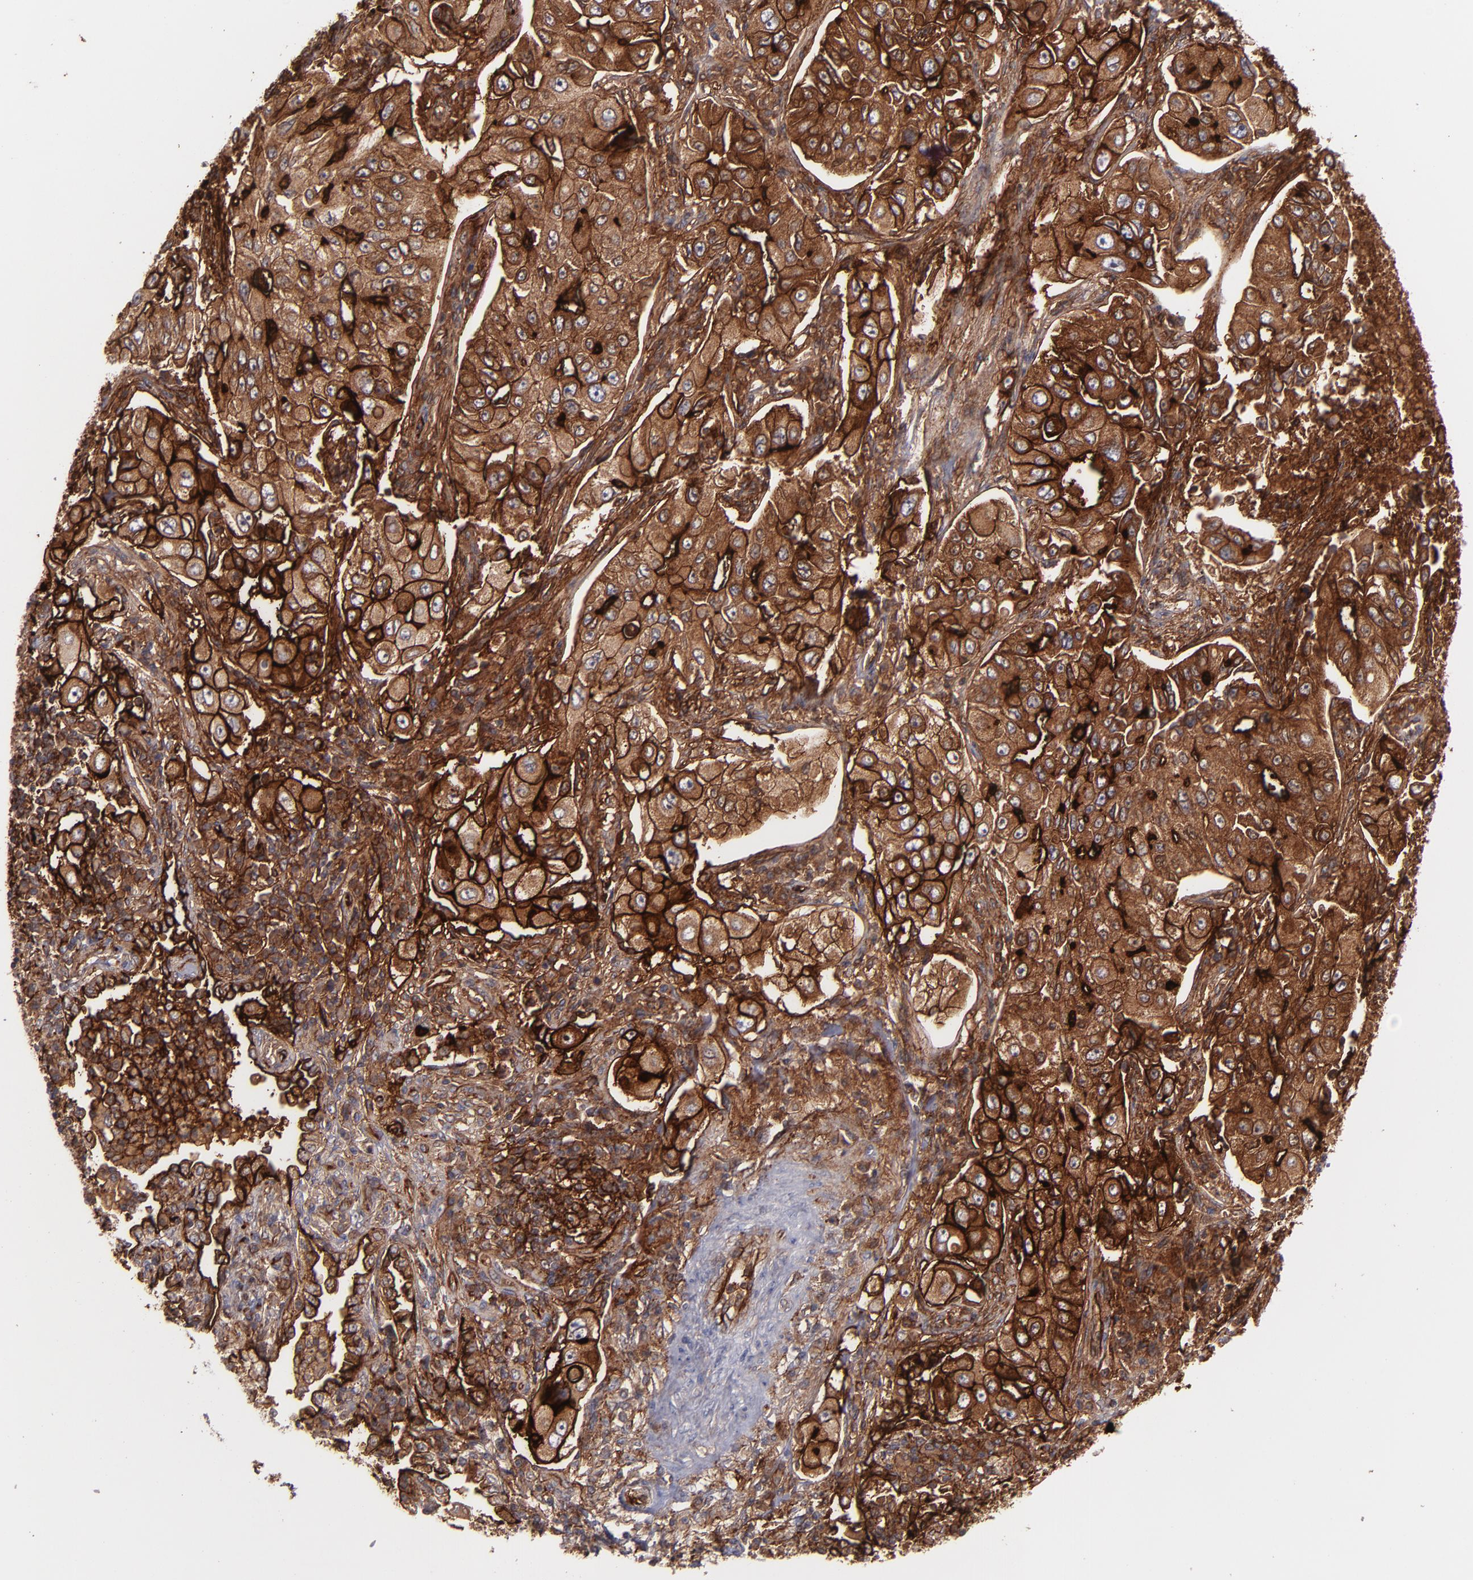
{"staining": {"intensity": "strong", "quantity": ">75%", "location": "cytoplasmic/membranous"}, "tissue": "lung cancer", "cell_type": "Tumor cells", "image_type": "cancer", "snomed": [{"axis": "morphology", "description": "Adenocarcinoma, NOS"}, {"axis": "topography", "description": "Lung"}], "caption": "This micrograph reveals immunohistochemistry staining of lung adenocarcinoma, with high strong cytoplasmic/membranous positivity in approximately >75% of tumor cells.", "gene": "ICAM1", "patient": {"sex": "male", "age": 84}}